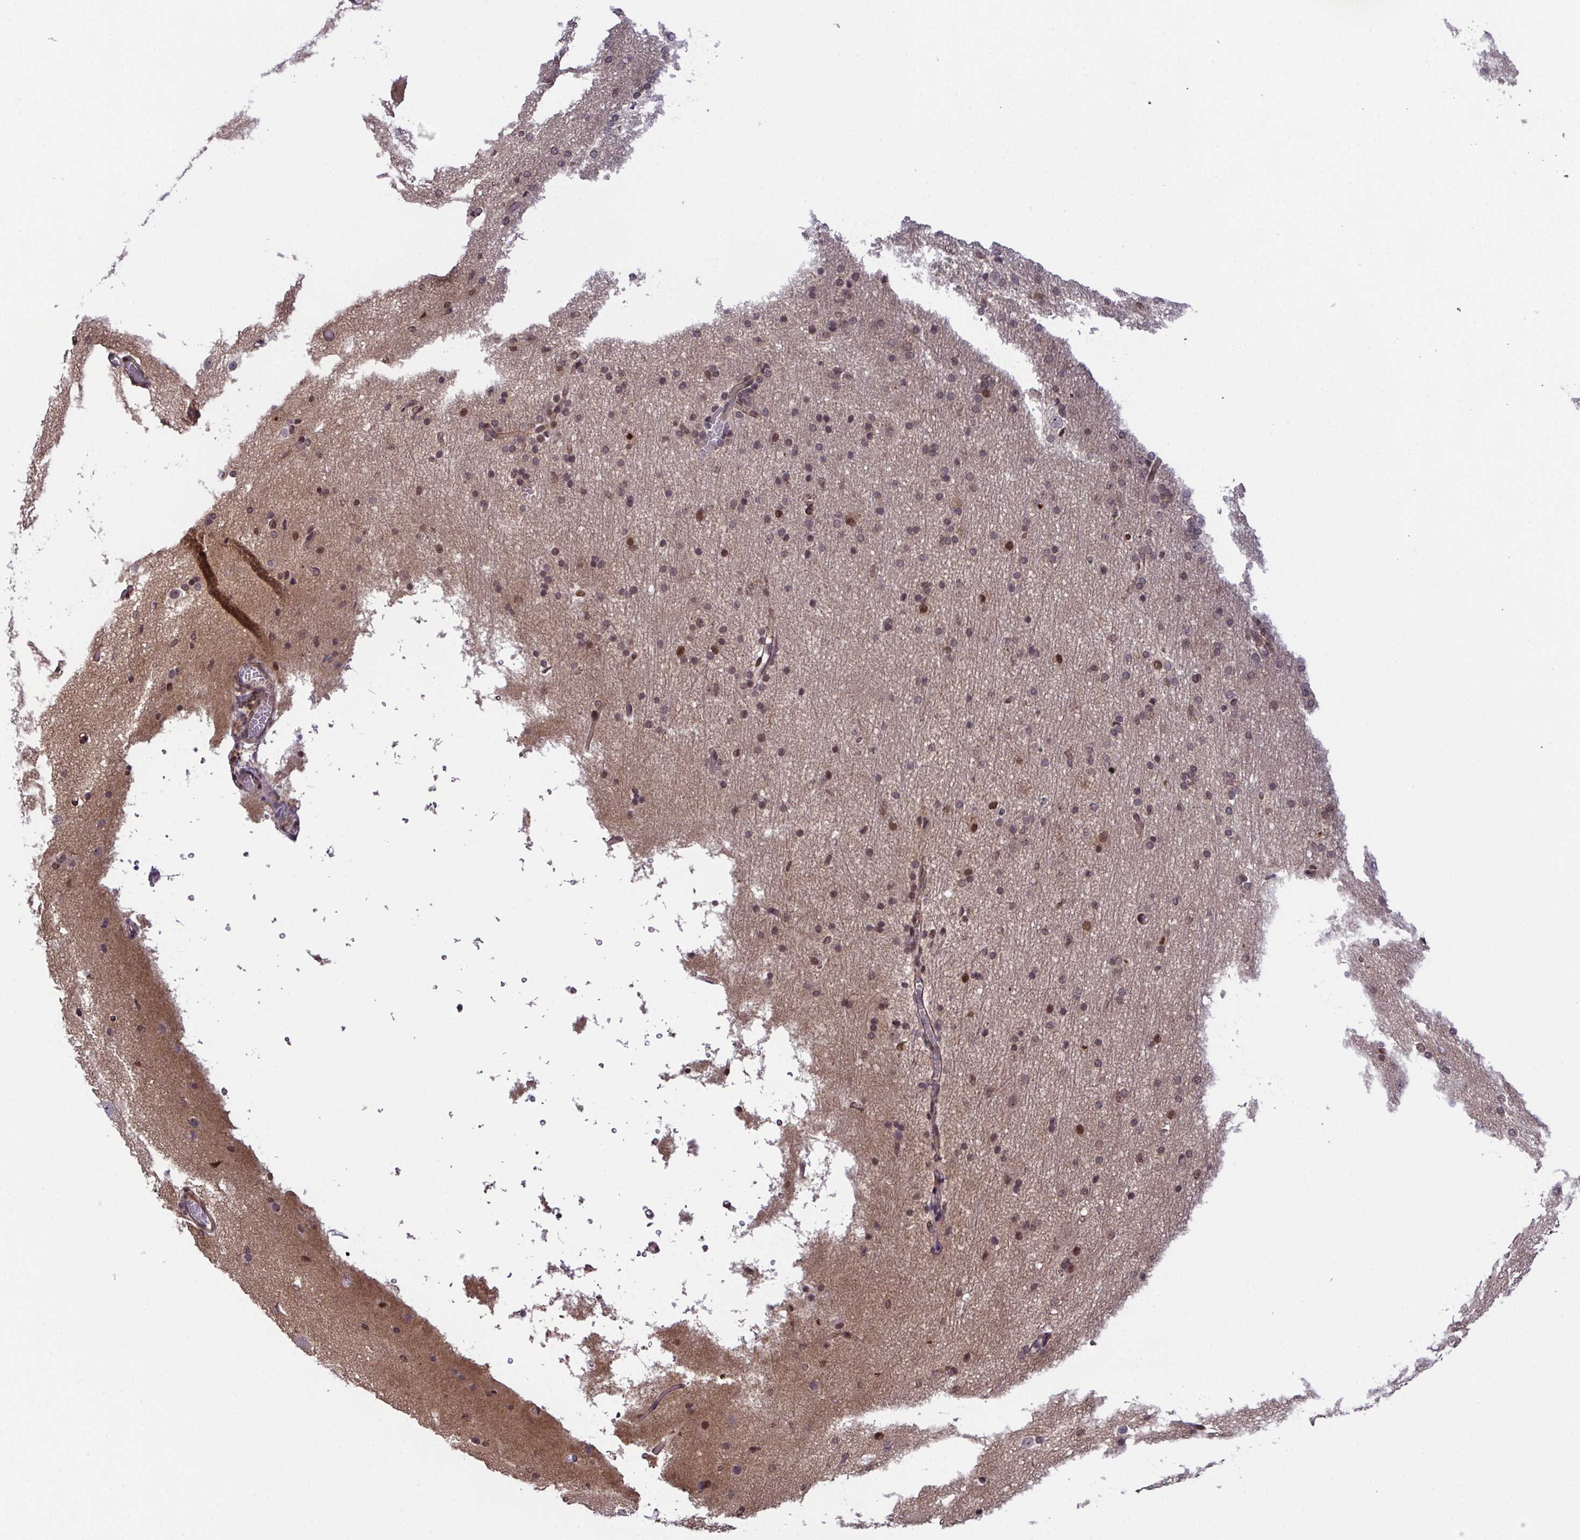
{"staining": {"intensity": "moderate", "quantity": ">75%", "location": "nuclear"}, "tissue": "cerebral cortex", "cell_type": "Endothelial cells", "image_type": "normal", "snomed": [{"axis": "morphology", "description": "Normal tissue, NOS"}, {"axis": "morphology", "description": "Inflammation, NOS"}, {"axis": "topography", "description": "Cerebral cortex"}], "caption": "Protein analysis of unremarkable cerebral cortex reveals moderate nuclear positivity in about >75% of endothelial cells.", "gene": "DNAJB1", "patient": {"sex": "male", "age": 6}}